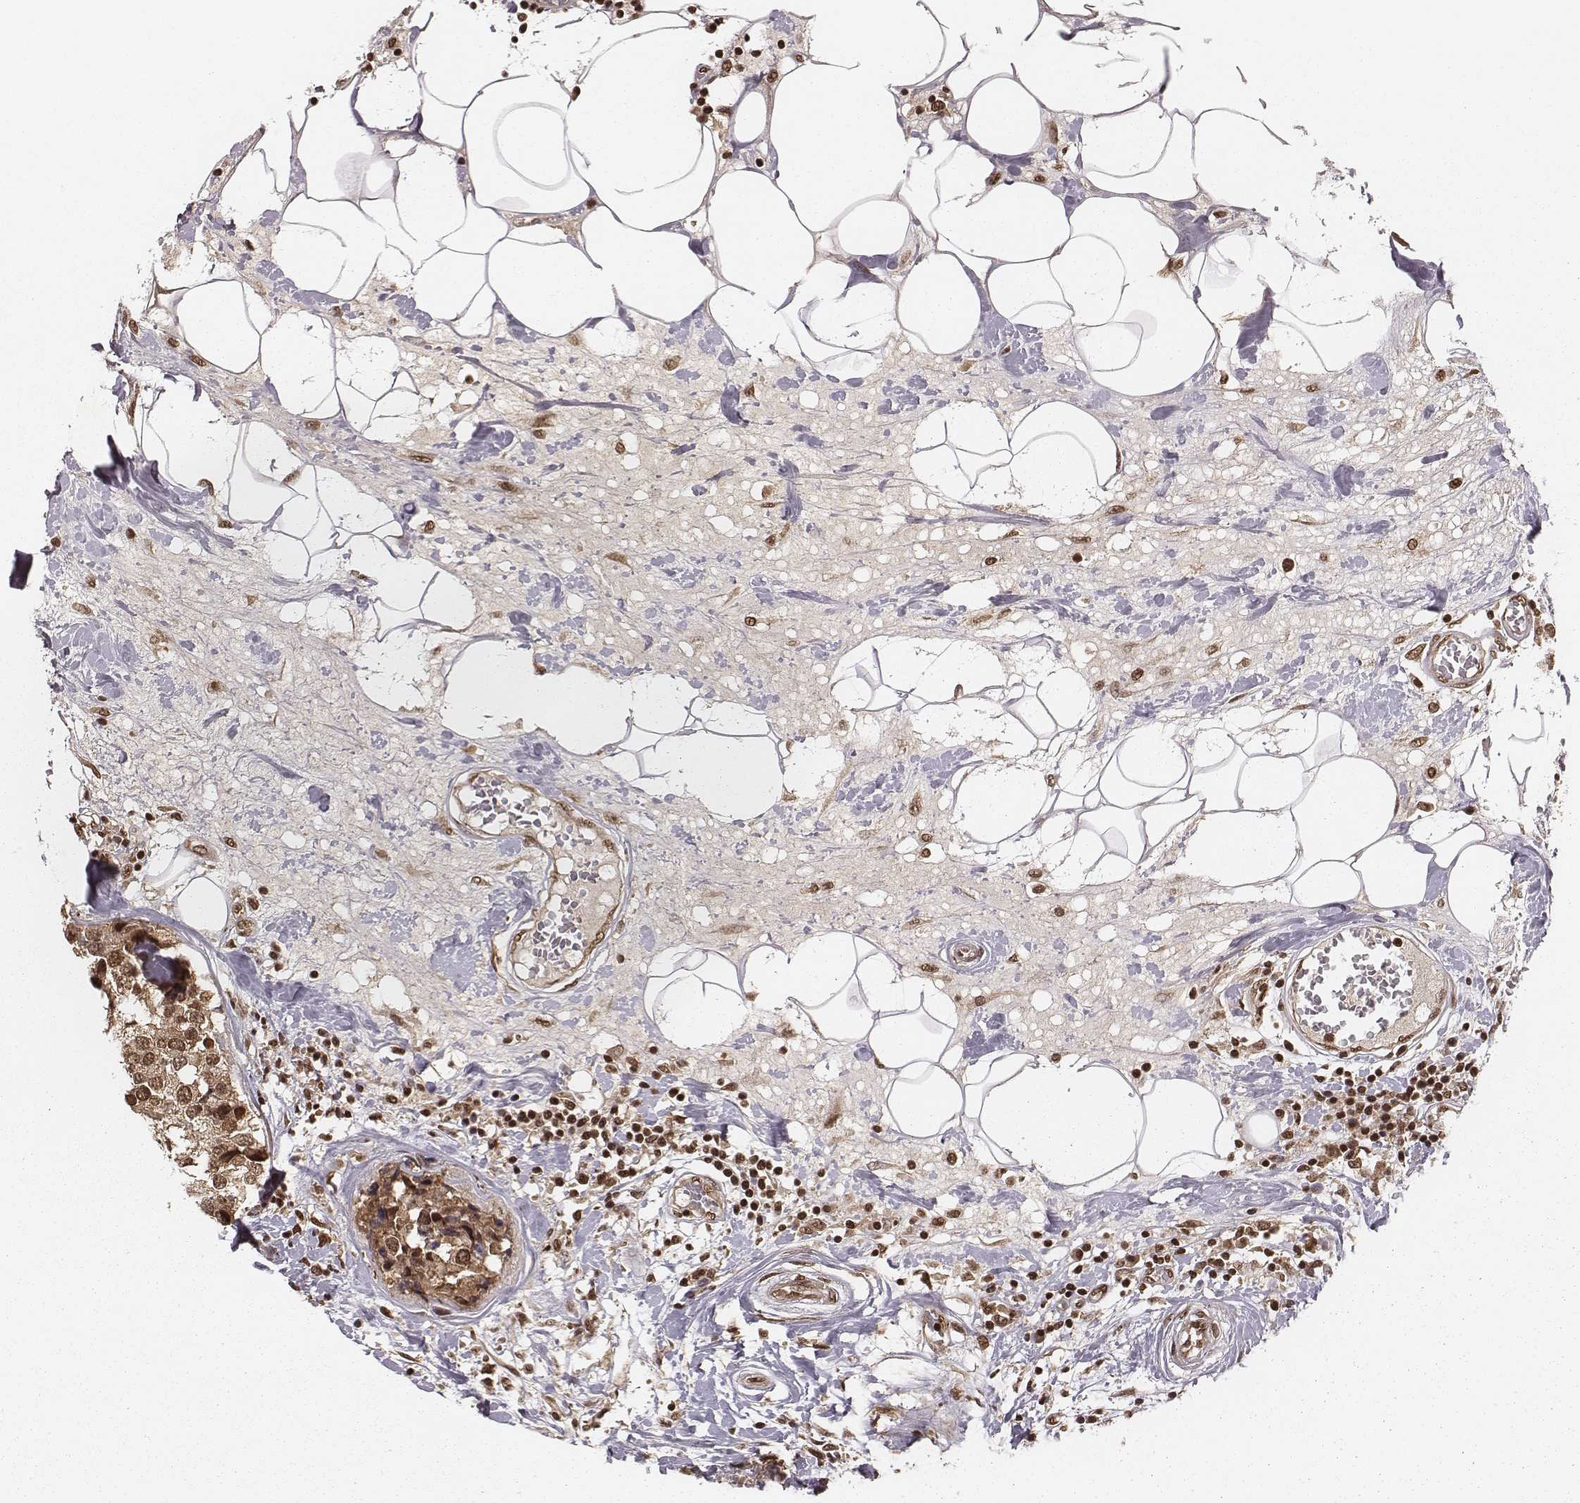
{"staining": {"intensity": "moderate", "quantity": ">75%", "location": "cytoplasmic/membranous,nuclear"}, "tissue": "breast cancer", "cell_type": "Tumor cells", "image_type": "cancer", "snomed": [{"axis": "morphology", "description": "Lobular carcinoma"}, {"axis": "topography", "description": "Breast"}], "caption": "Lobular carcinoma (breast) tissue displays moderate cytoplasmic/membranous and nuclear positivity in about >75% of tumor cells", "gene": "NFX1", "patient": {"sex": "female", "age": 59}}